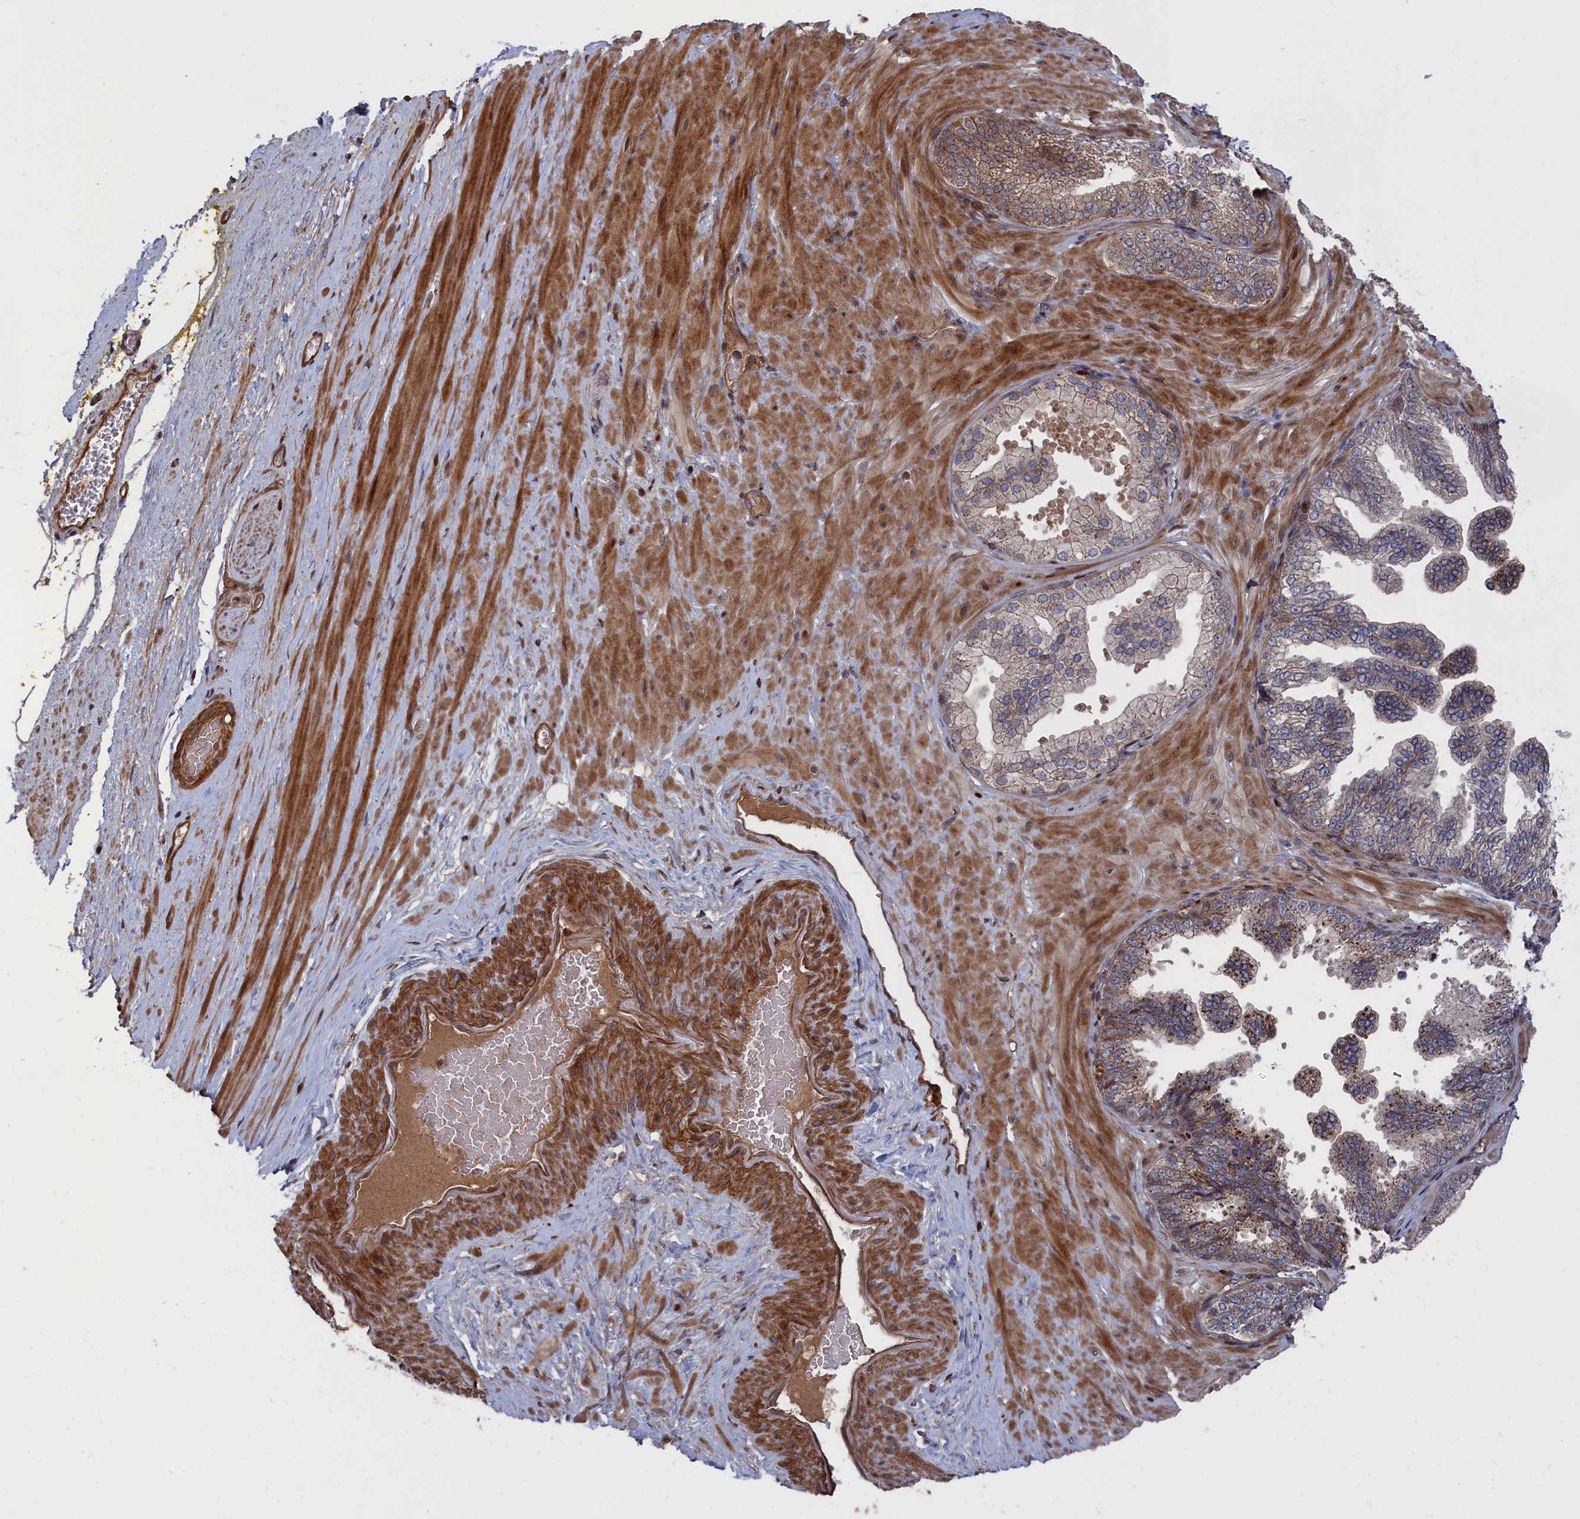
{"staining": {"intensity": "moderate", "quantity": ">75%", "location": "cytoplasmic/membranous"}, "tissue": "soft tissue", "cell_type": "Chondrocytes", "image_type": "normal", "snomed": [{"axis": "morphology", "description": "Normal tissue, NOS"}, {"axis": "morphology", "description": "Adenocarcinoma, Low grade"}, {"axis": "topography", "description": "Prostate"}, {"axis": "topography", "description": "Peripheral nerve tissue"}], "caption": "Soft tissue stained for a protein shows moderate cytoplasmic/membranous positivity in chondrocytes. (IHC, brightfield microscopy, high magnification).", "gene": "PLA2G15", "patient": {"sex": "male", "age": 63}}